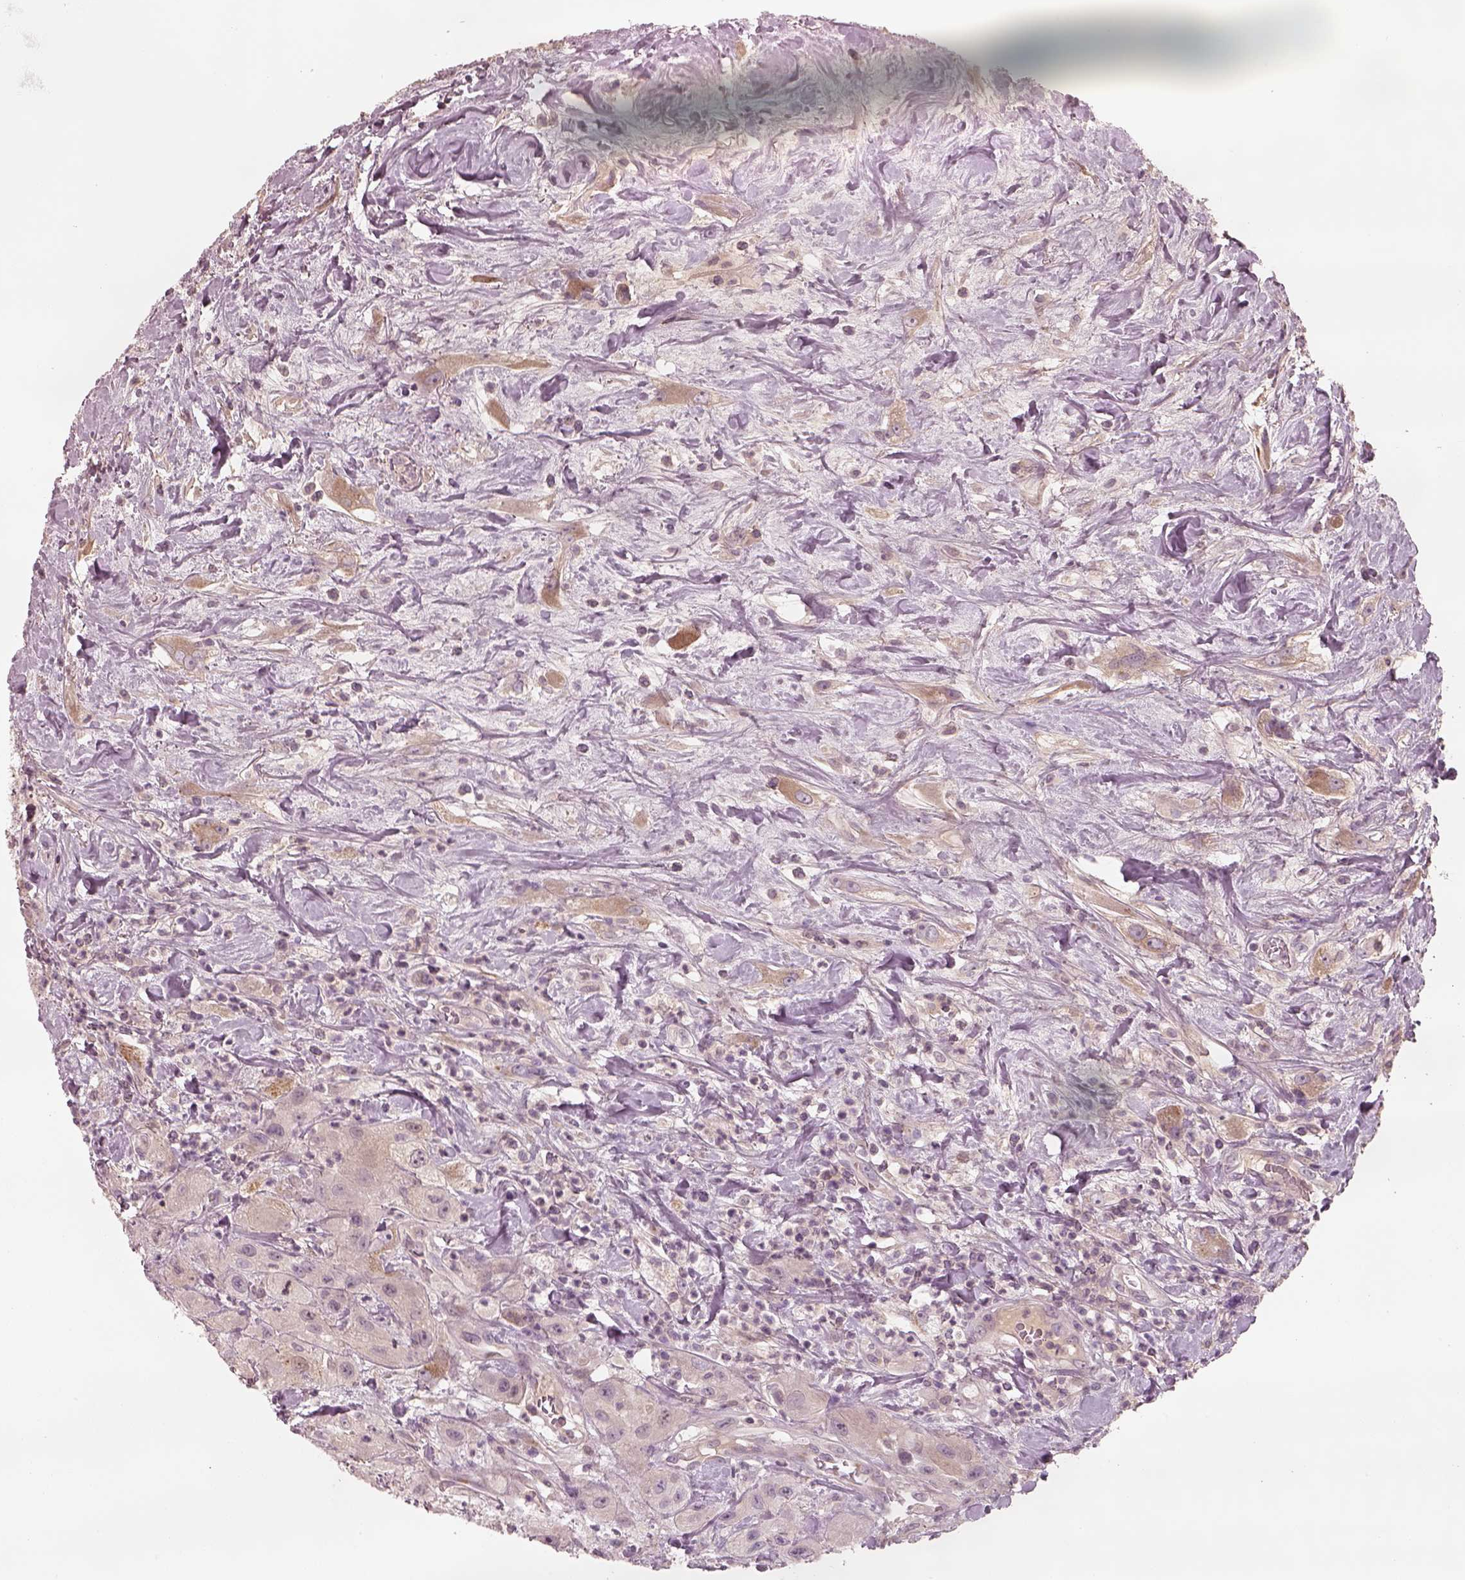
{"staining": {"intensity": "negative", "quantity": "none", "location": "none"}, "tissue": "urothelial cancer", "cell_type": "Tumor cells", "image_type": "cancer", "snomed": [{"axis": "morphology", "description": "Urothelial carcinoma, High grade"}, {"axis": "topography", "description": "Urinary bladder"}], "caption": "DAB immunohistochemical staining of human urothelial carcinoma (high-grade) shows no significant expression in tumor cells. (DAB (3,3'-diaminobenzidine) immunohistochemistry visualized using brightfield microscopy, high magnification).", "gene": "SDCBP2", "patient": {"sex": "male", "age": 79}}